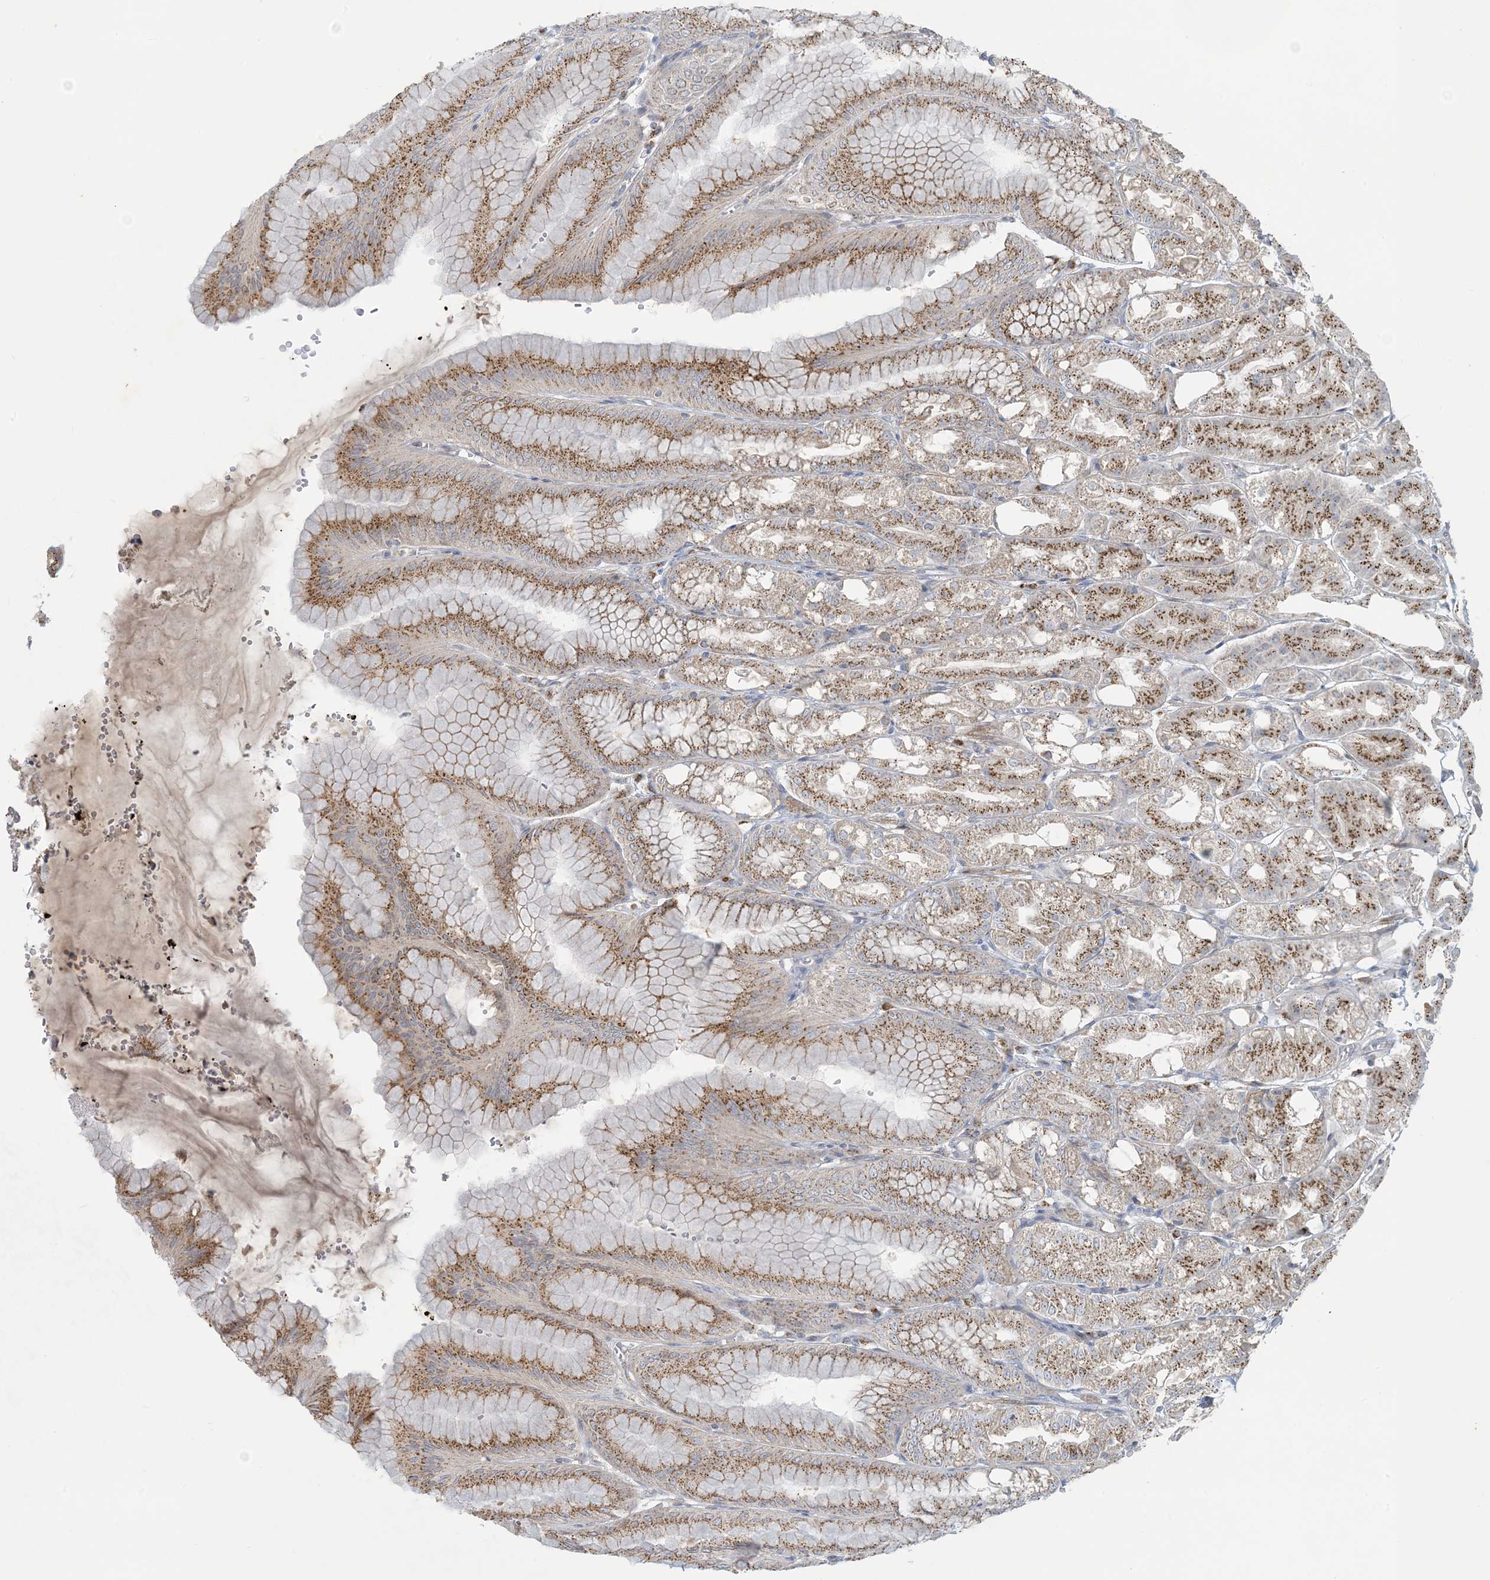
{"staining": {"intensity": "moderate", "quantity": ">75%", "location": "cytoplasmic/membranous"}, "tissue": "stomach", "cell_type": "Glandular cells", "image_type": "normal", "snomed": [{"axis": "morphology", "description": "Normal tissue, NOS"}, {"axis": "topography", "description": "Stomach, lower"}], "caption": "Immunohistochemistry (IHC) histopathology image of normal stomach stained for a protein (brown), which displays medium levels of moderate cytoplasmic/membranous expression in about >75% of glandular cells.", "gene": "CCDC14", "patient": {"sex": "male", "age": 71}}